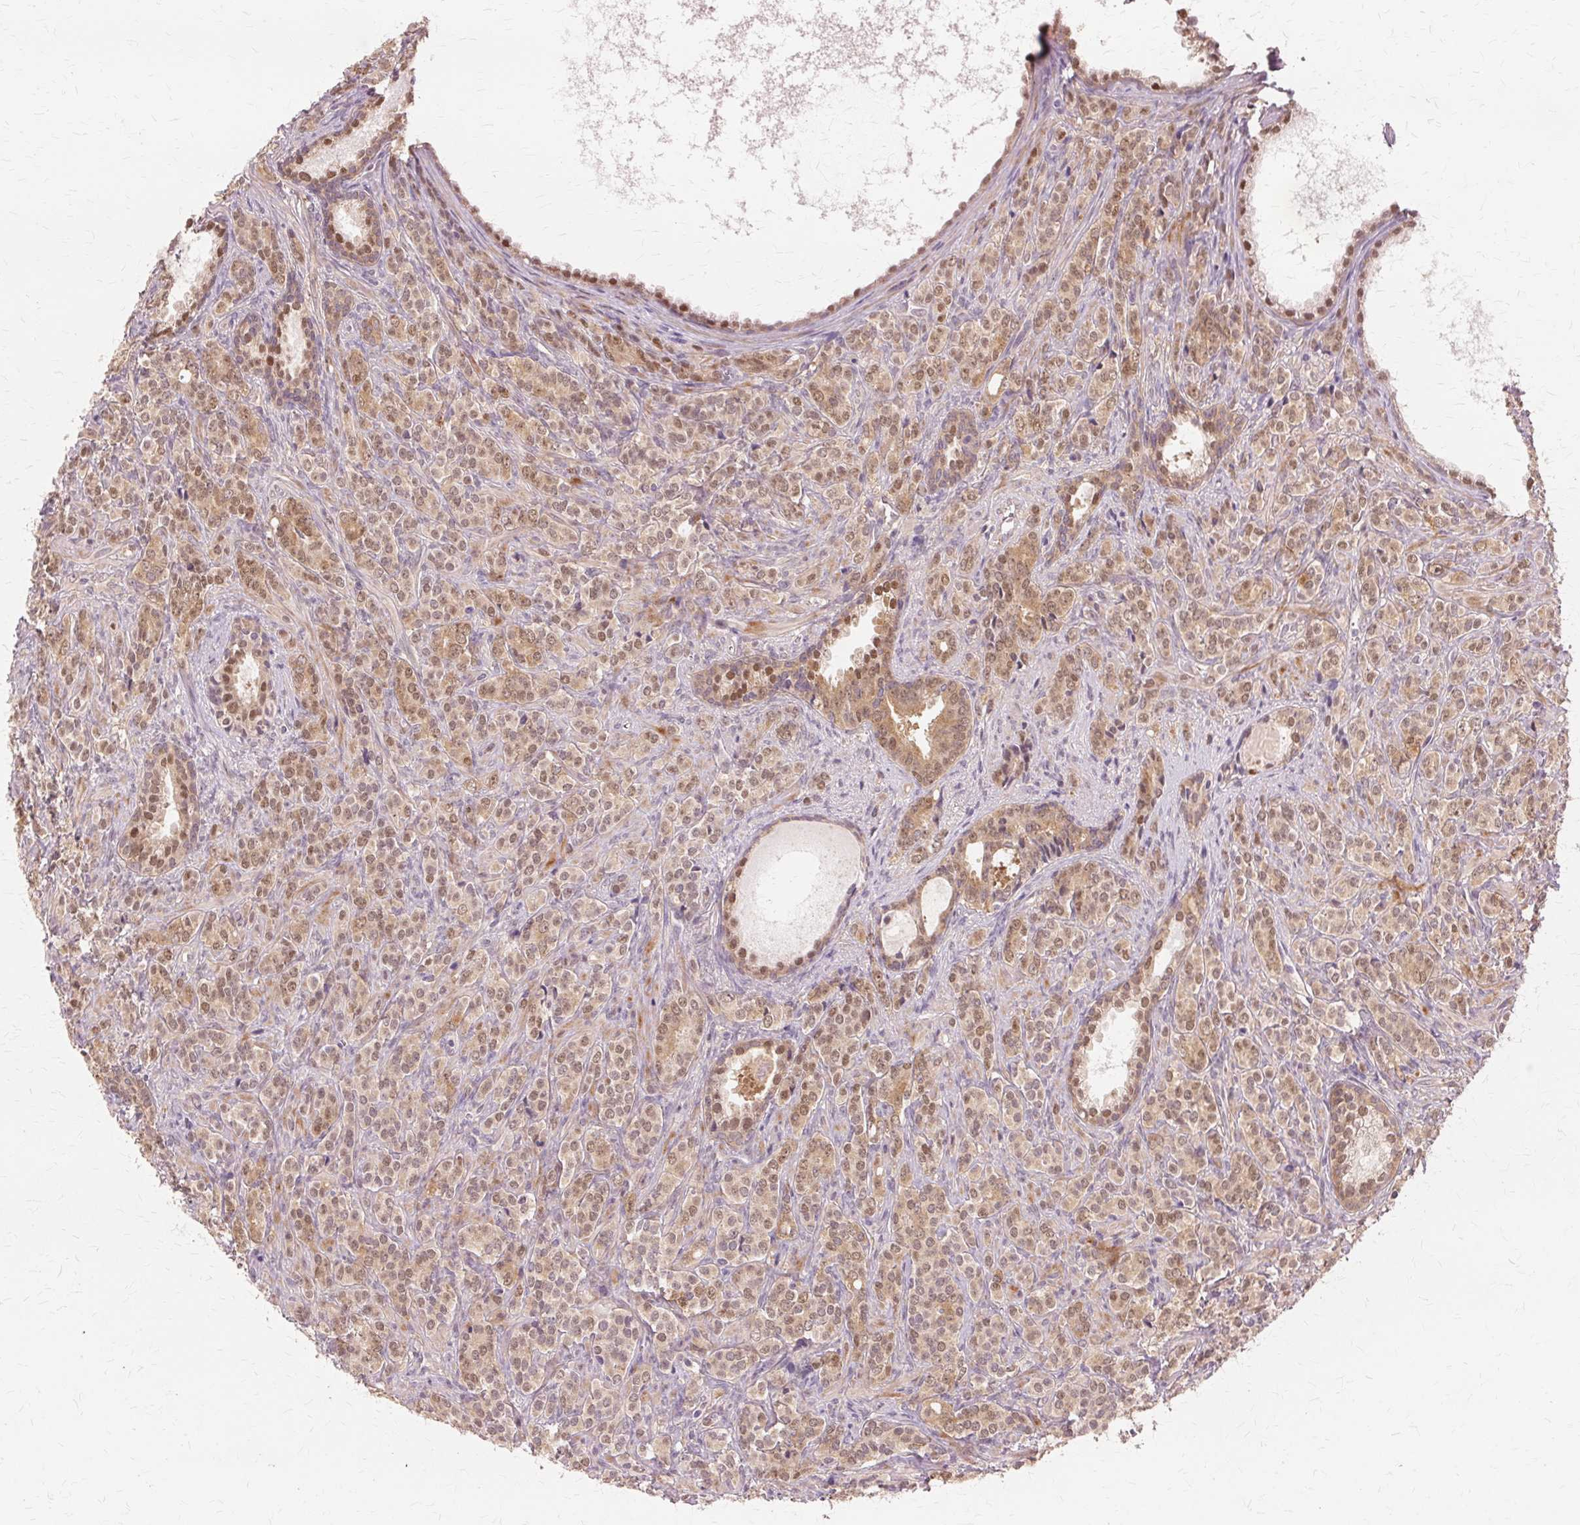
{"staining": {"intensity": "moderate", "quantity": ">75%", "location": "cytoplasmic/membranous,nuclear"}, "tissue": "prostate cancer", "cell_type": "Tumor cells", "image_type": "cancer", "snomed": [{"axis": "morphology", "description": "Adenocarcinoma, High grade"}, {"axis": "topography", "description": "Prostate"}], "caption": "Prostate cancer stained with a protein marker reveals moderate staining in tumor cells.", "gene": "PRMT5", "patient": {"sex": "male", "age": 84}}